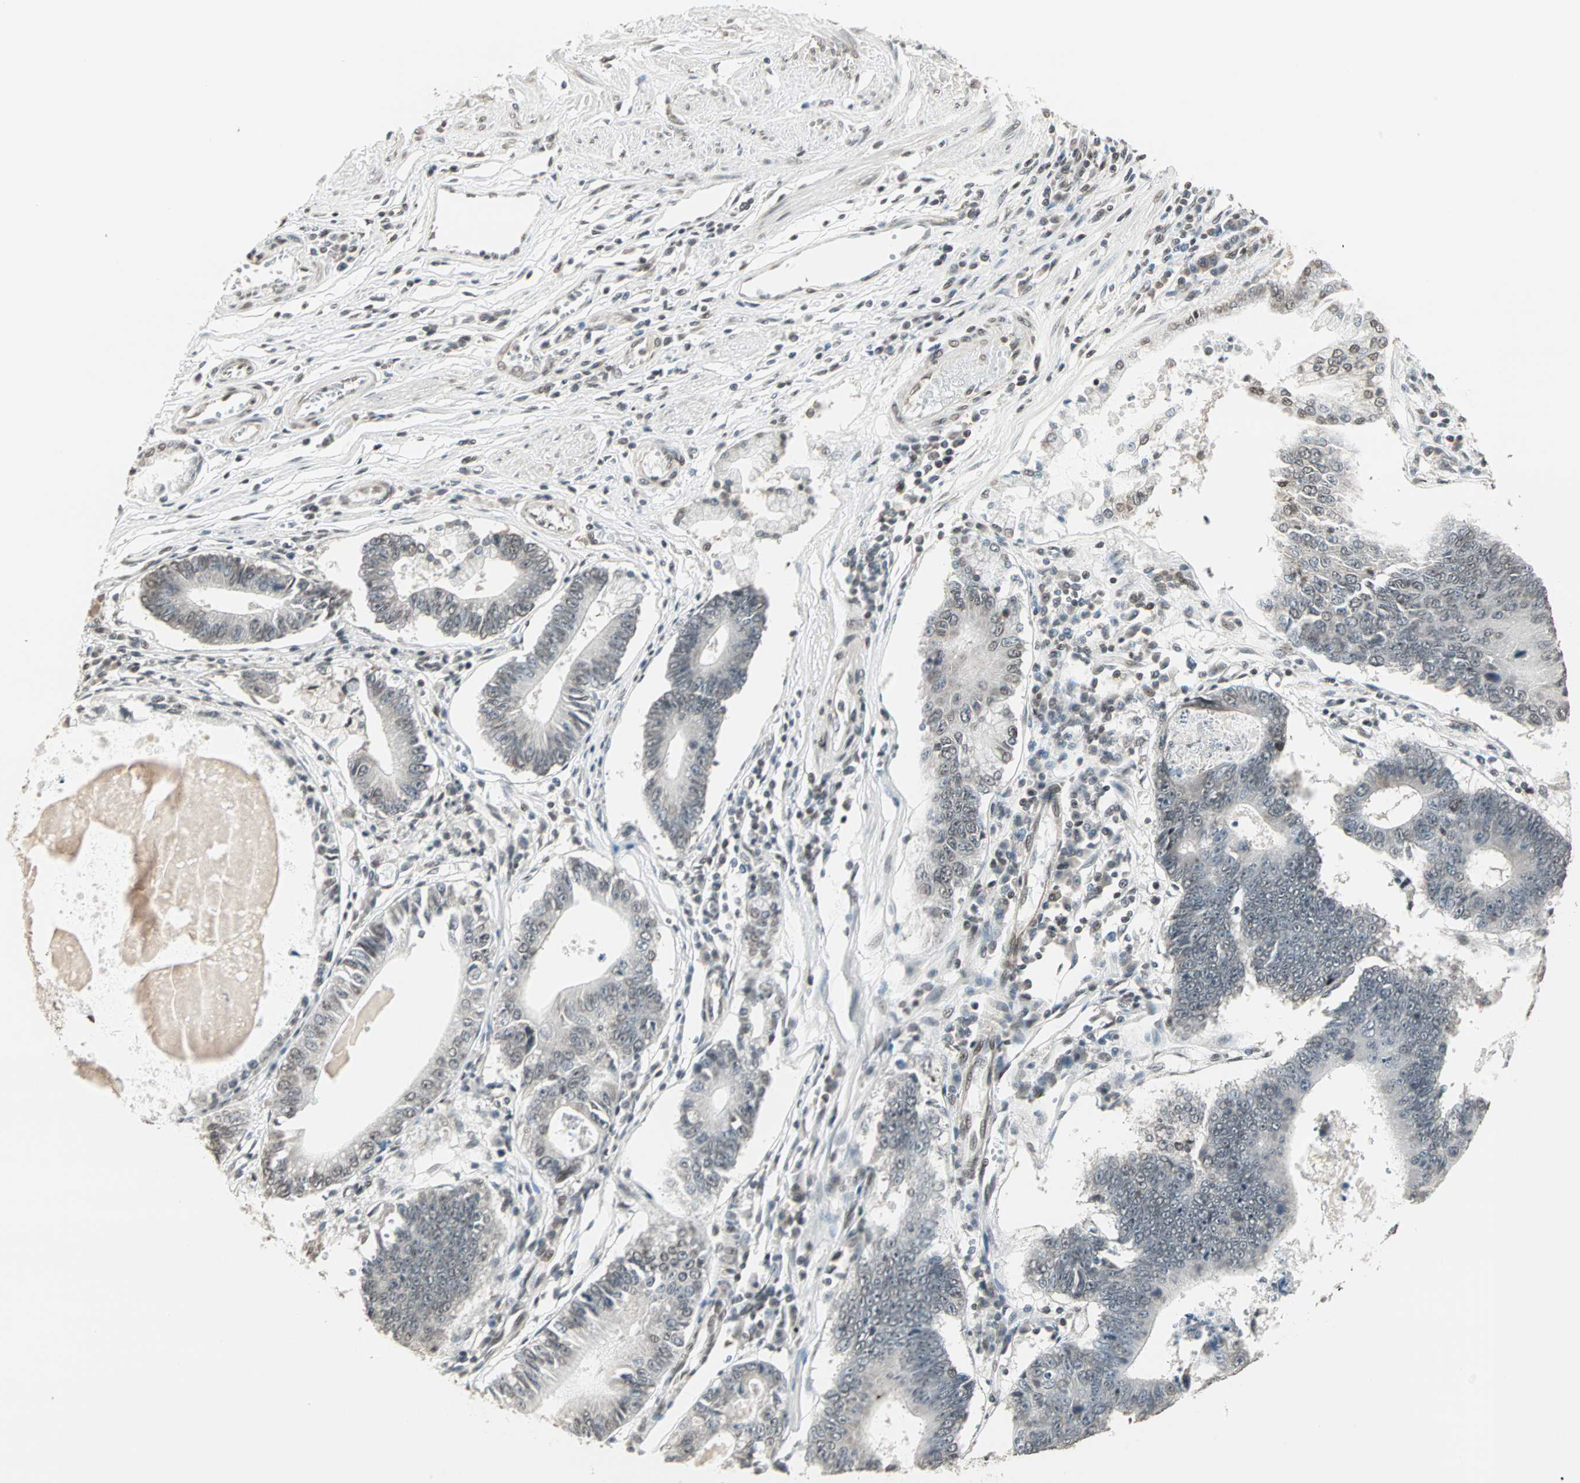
{"staining": {"intensity": "weak", "quantity": "<25%", "location": "cytoplasmic/membranous,nuclear"}, "tissue": "stomach cancer", "cell_type": "Tumor cells", "image_type": "cancer", "snomed": [{"axis": "morphology", "description": "Adenocarcinoma, NOS"}, {"axis": "topography", "description": "Stomach"}], "caption": "Immunohistochemical staining of human adenocarcinoma (stomach) displays no significant positivity in tumor cells.", "gene": "CBLC", "patient": {"sex": "male", "age": 59}}